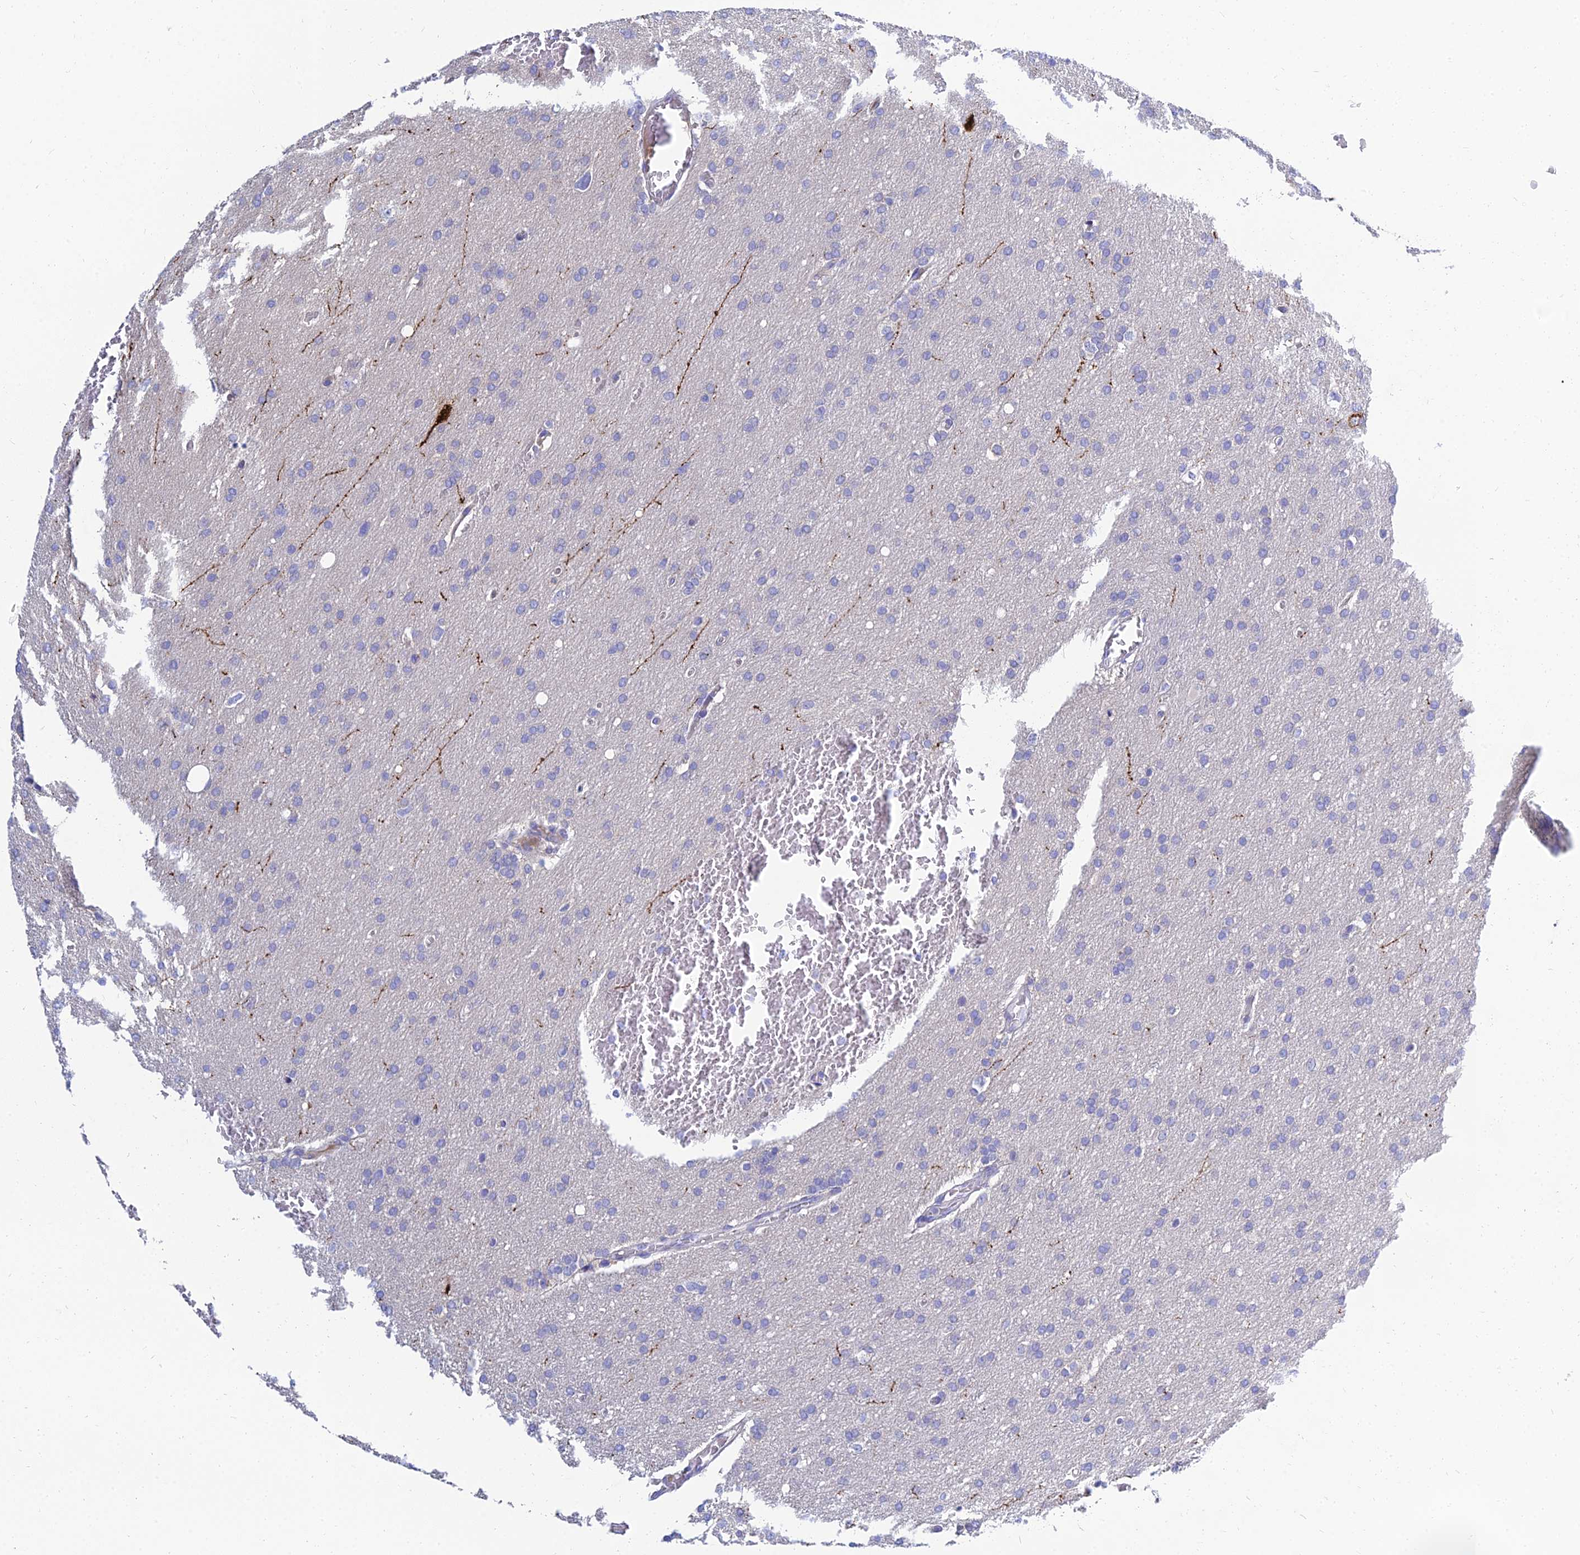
{"staining": {"intensity": "negative", "quantity": "none", "location": "none"}, "tissue": "glioma", "cell_type": "Tumor cells", "image_type": "cancer", "snomed": [{"axis": "morphology", "description": "Glioma, malignant, High grade"}, {"axis": "topography", "description": "Cerebral cortex"}], "caption": "Histopathology image shows no significant protein staining in tumor cells of glioma. The staining was performed using DAB (3,3'-diaminobenzidine) to visualize the protein expression in brown, while the nuclei were stained in blue with hematoxylin (Magnification: 20x).", "gene": "NPY", "patient": {"sex": "female", "age": 36}}